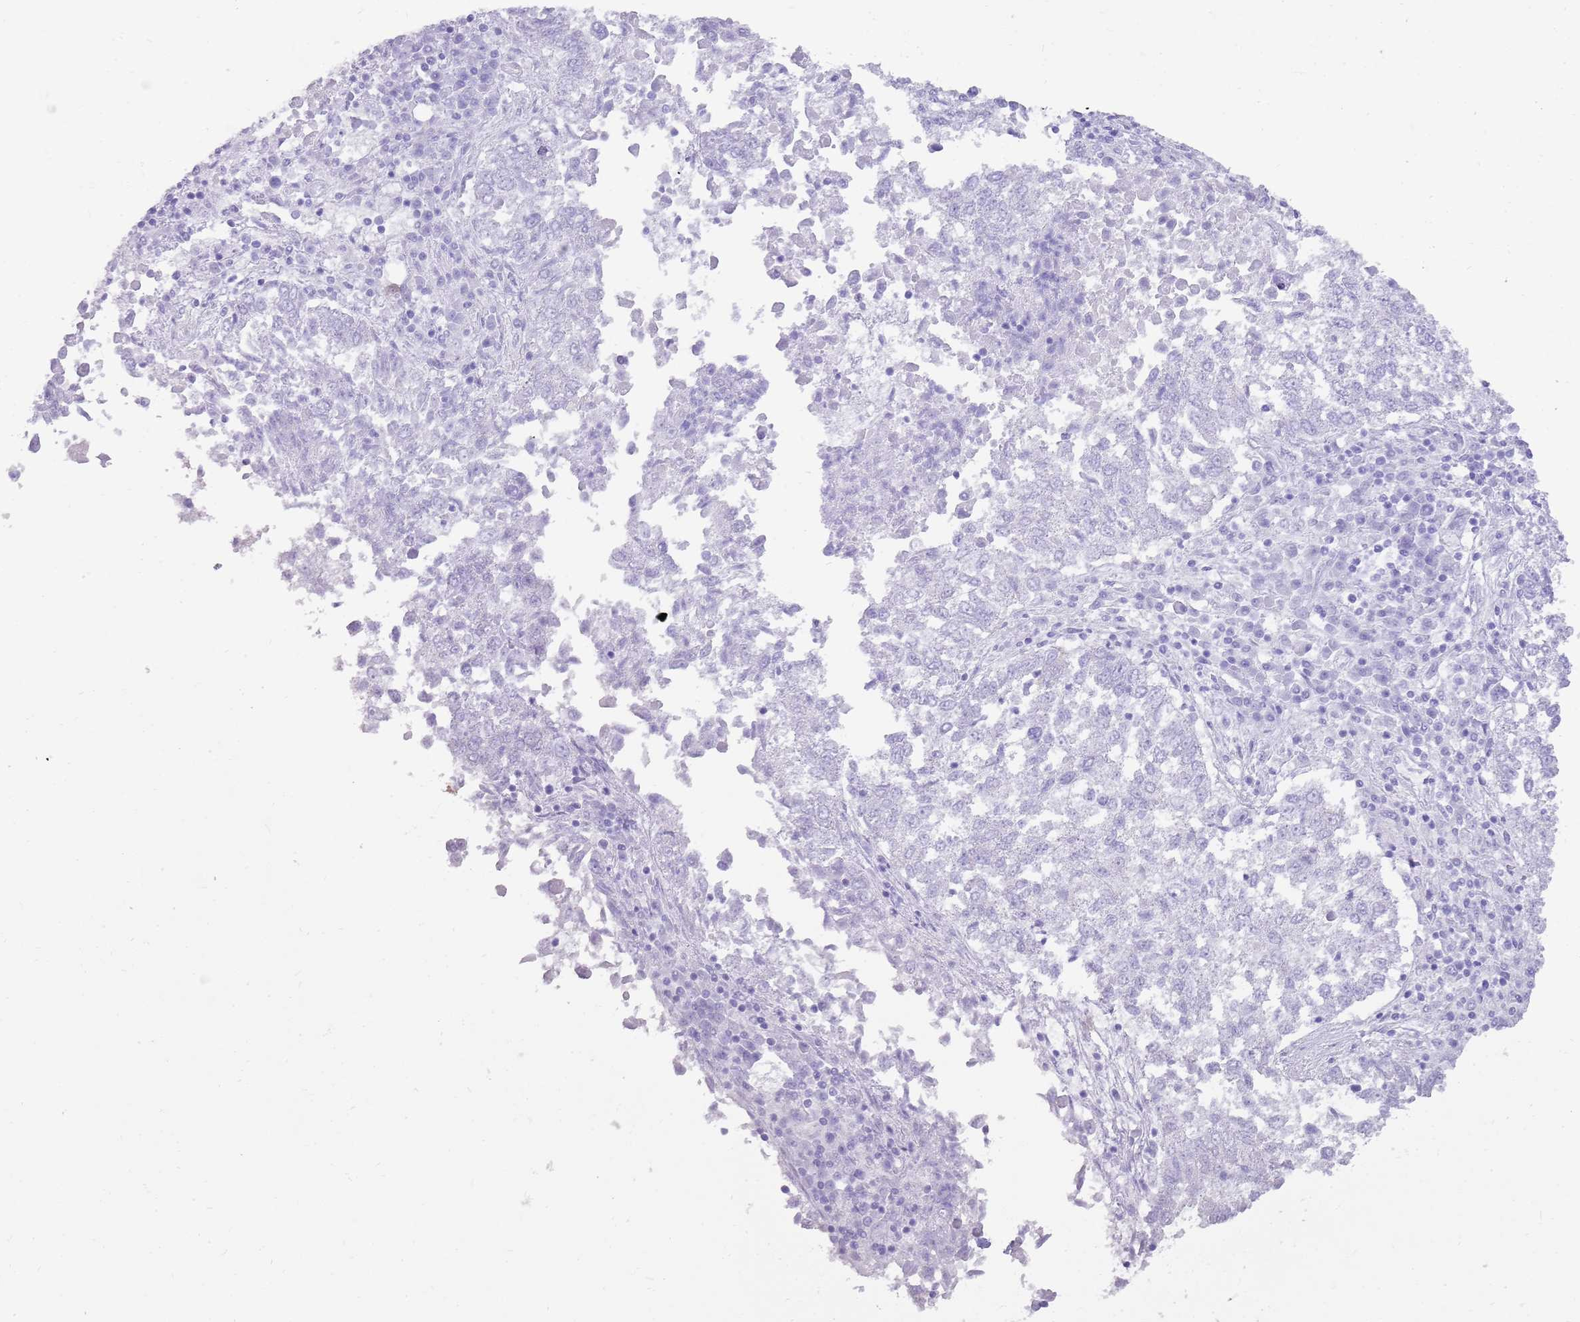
{"staining": {"intensity": "negative", "quantity": "none", "location": "none"}, "tissue": "lung cancer", "cell_type": "Tumor cells", "image_type": "cancer", "snomed": [{"axis": "morphology", "description": "Squamous cell carcinoma, NOS"}, {"axis": "topography", "description": "Lung"}], "caption": "The immunohistochemistry (IHC) micrograph has no significant staining in tumor cells of lung cancer (squamous cell carcinoma) tissue.", "gene": "NBPF3", "patient": {"sex": "male", "age": 73}}